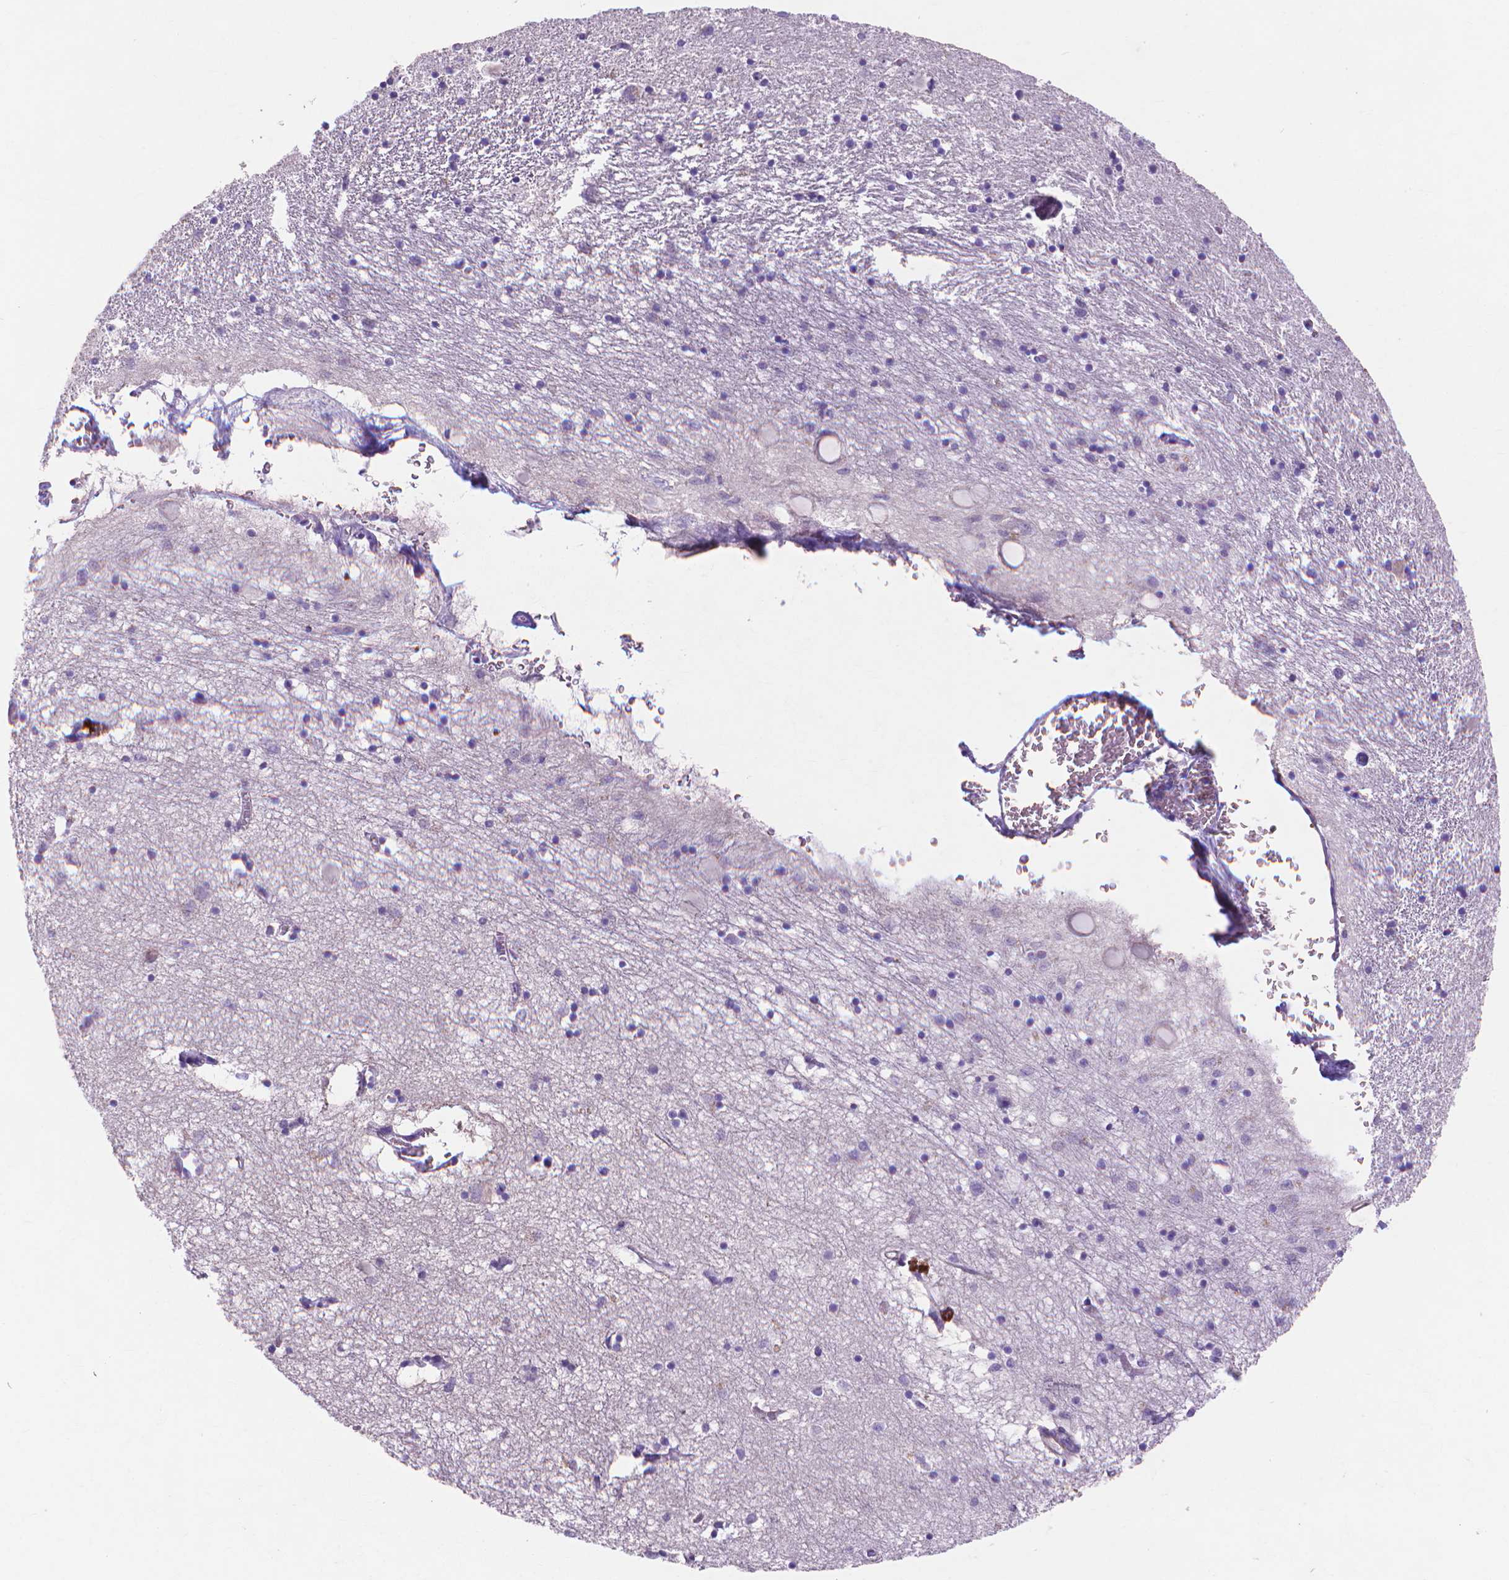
{"staining": {"intensity": "negative", "quantity": "none", "location": "none"}, "tissue": "hippocampus", "cell_type": "Glial cells", "image_type": "normal", "snomed": [{"axis": "morphology", "description": "Normal tissue, NOS"}, {"axis": "topography", "description": "Lateral ventricle wall"}, {"axis": "topography", "description": "Hippocampus"}], "caption": "Glial cells are negative for brown protein staining in unremarkable hippocampus. (DAB (3,3'-diaminobenzidine) immunohistochemistry with hematoxylin counter stain).", "gene": "MBLAC1", "patient": {"sex": "female", "age": 63}}